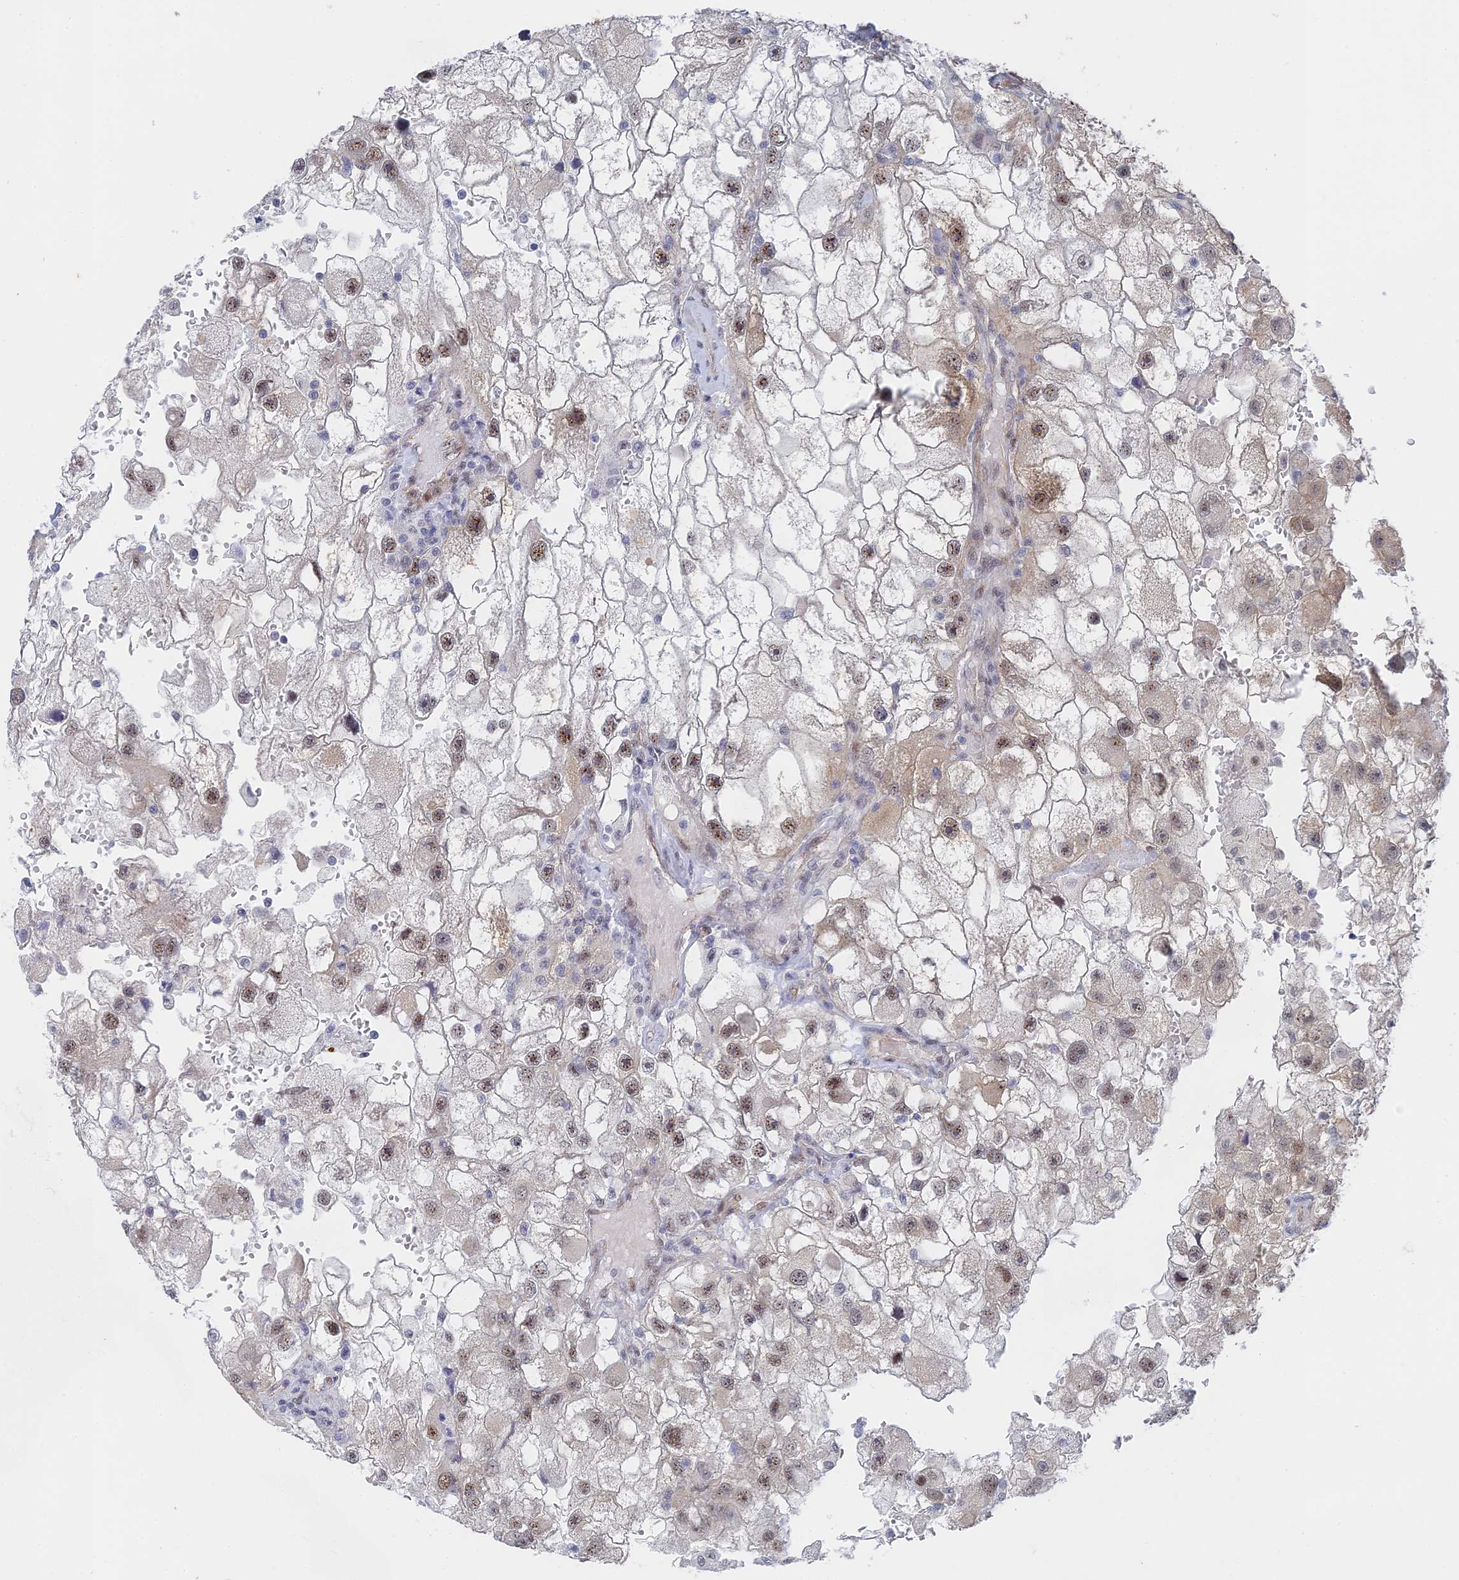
{"staining": {"intensity": "moderate", "quantity": ">75%", "location": "nuclear"}, "tissue": "renal cancer", "cell_type": "Tumor cells", "image_type": "cancer", "snomed": [{"axis": "morphology", "description": "Adenocarcinoma, NOS"}, {"axis": "topography", "description": "Kidney"}], "caption": "IHC (DAB) staining of human renal cancer (adenocarcinoma) displays moderate nuclear protein expression in about >75% of tumor cells.", "gene": "CFAP92", "patient": {"sex": "male", "age": 63}}